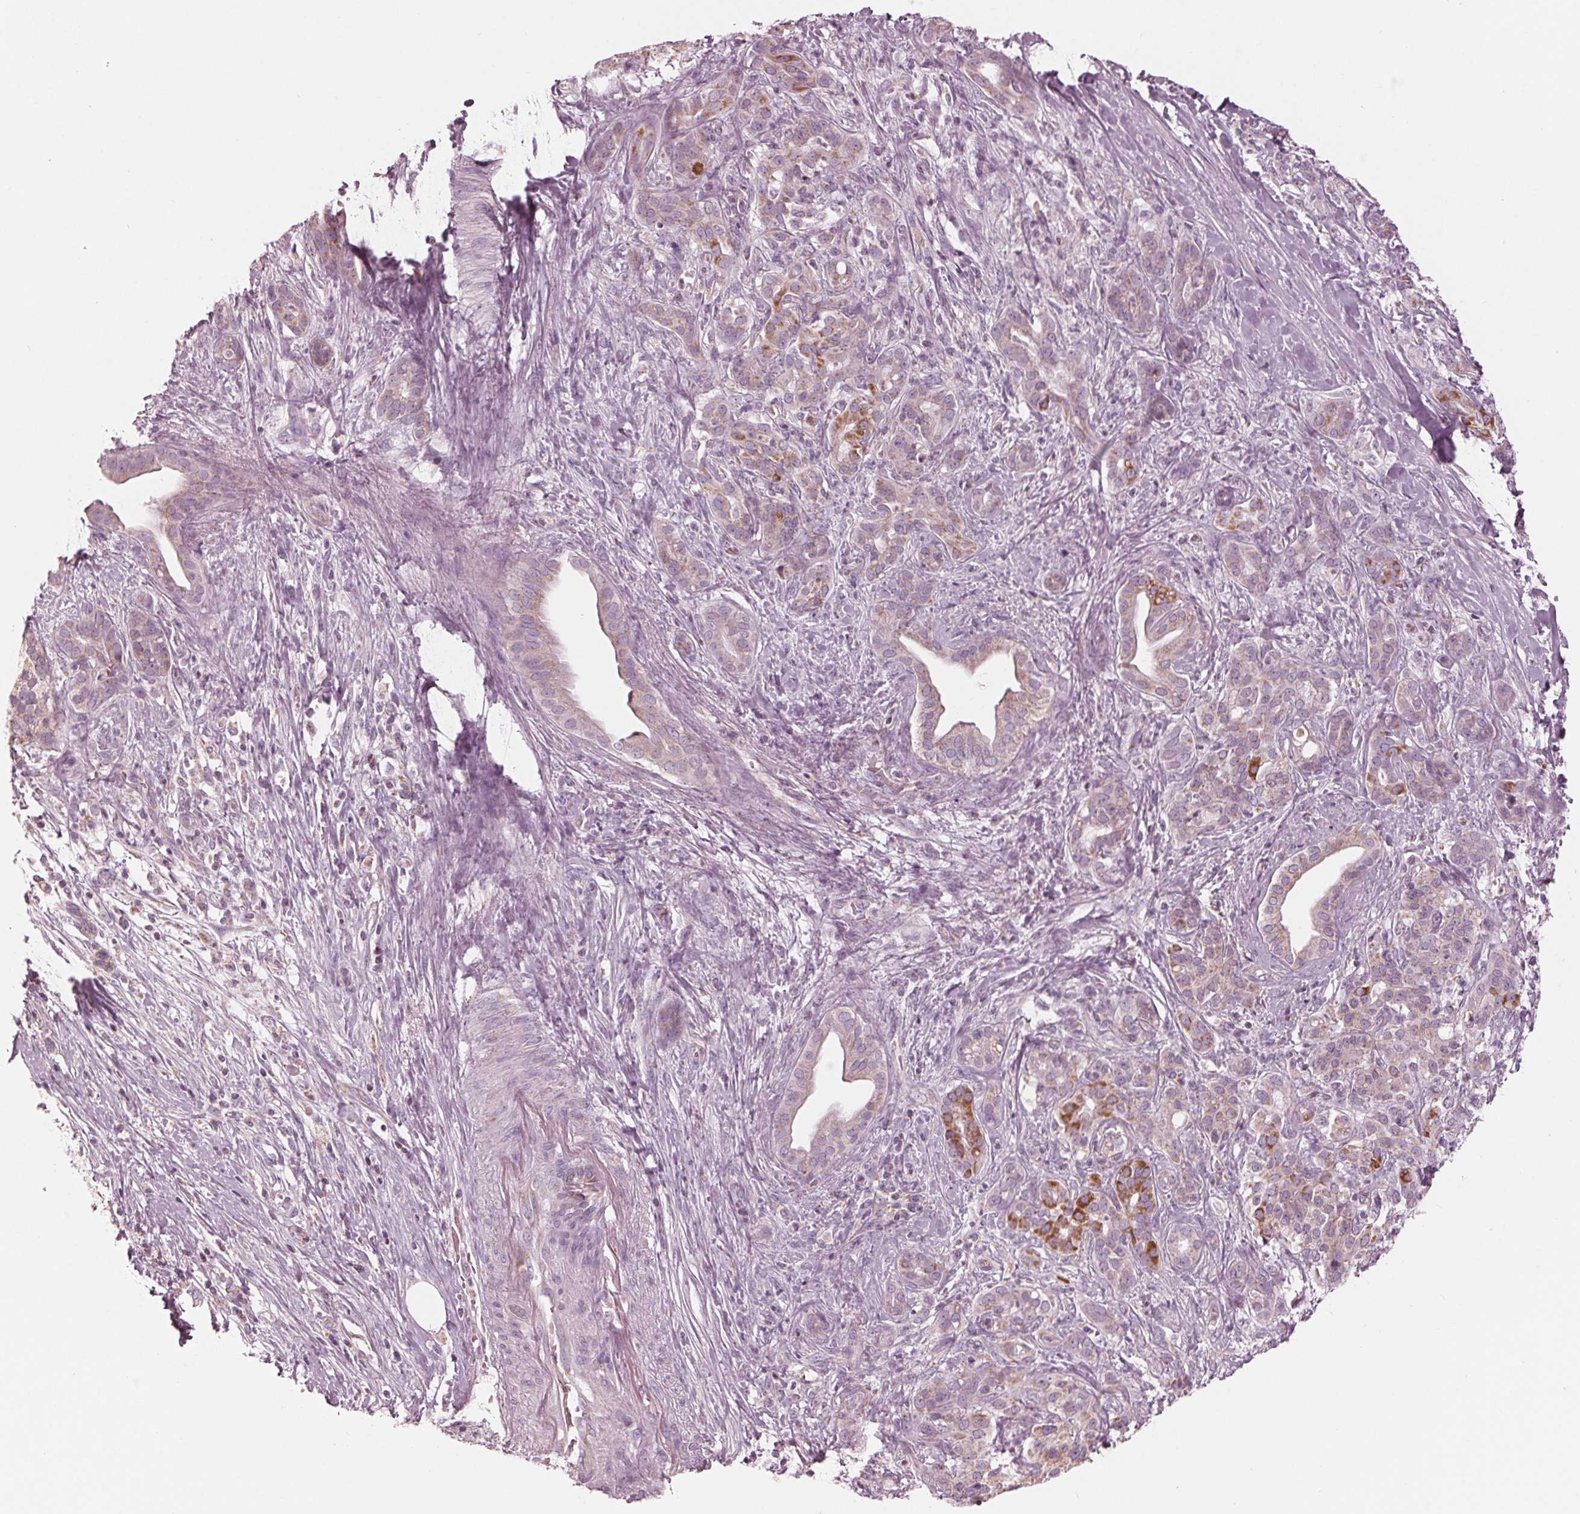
{"staining": {"intensity": "negative", "quantity": "none", "location": "none"}, "tissue": "pancreatic cancer", "cell_type": "Tumor cells", "image_type": "cancer", "snomed": [{"axis": "morphology", "description": "Normal tissue, NOS"}, {"axis": "morphology", "description": "Inflammation, NOS"}, {"axis": "morphology", "description": "Adenocarcinoma, NOS"}, {"axis": "topography", "description": "Pancreas"}], "caption": "This is an immunohistochemistry histopathology image of human pancreatic cancer (adenocarcinoma). There is no staining in tumor cells.", "gene": "CLN6", "patient": {"sex": "male", "age": 57}}